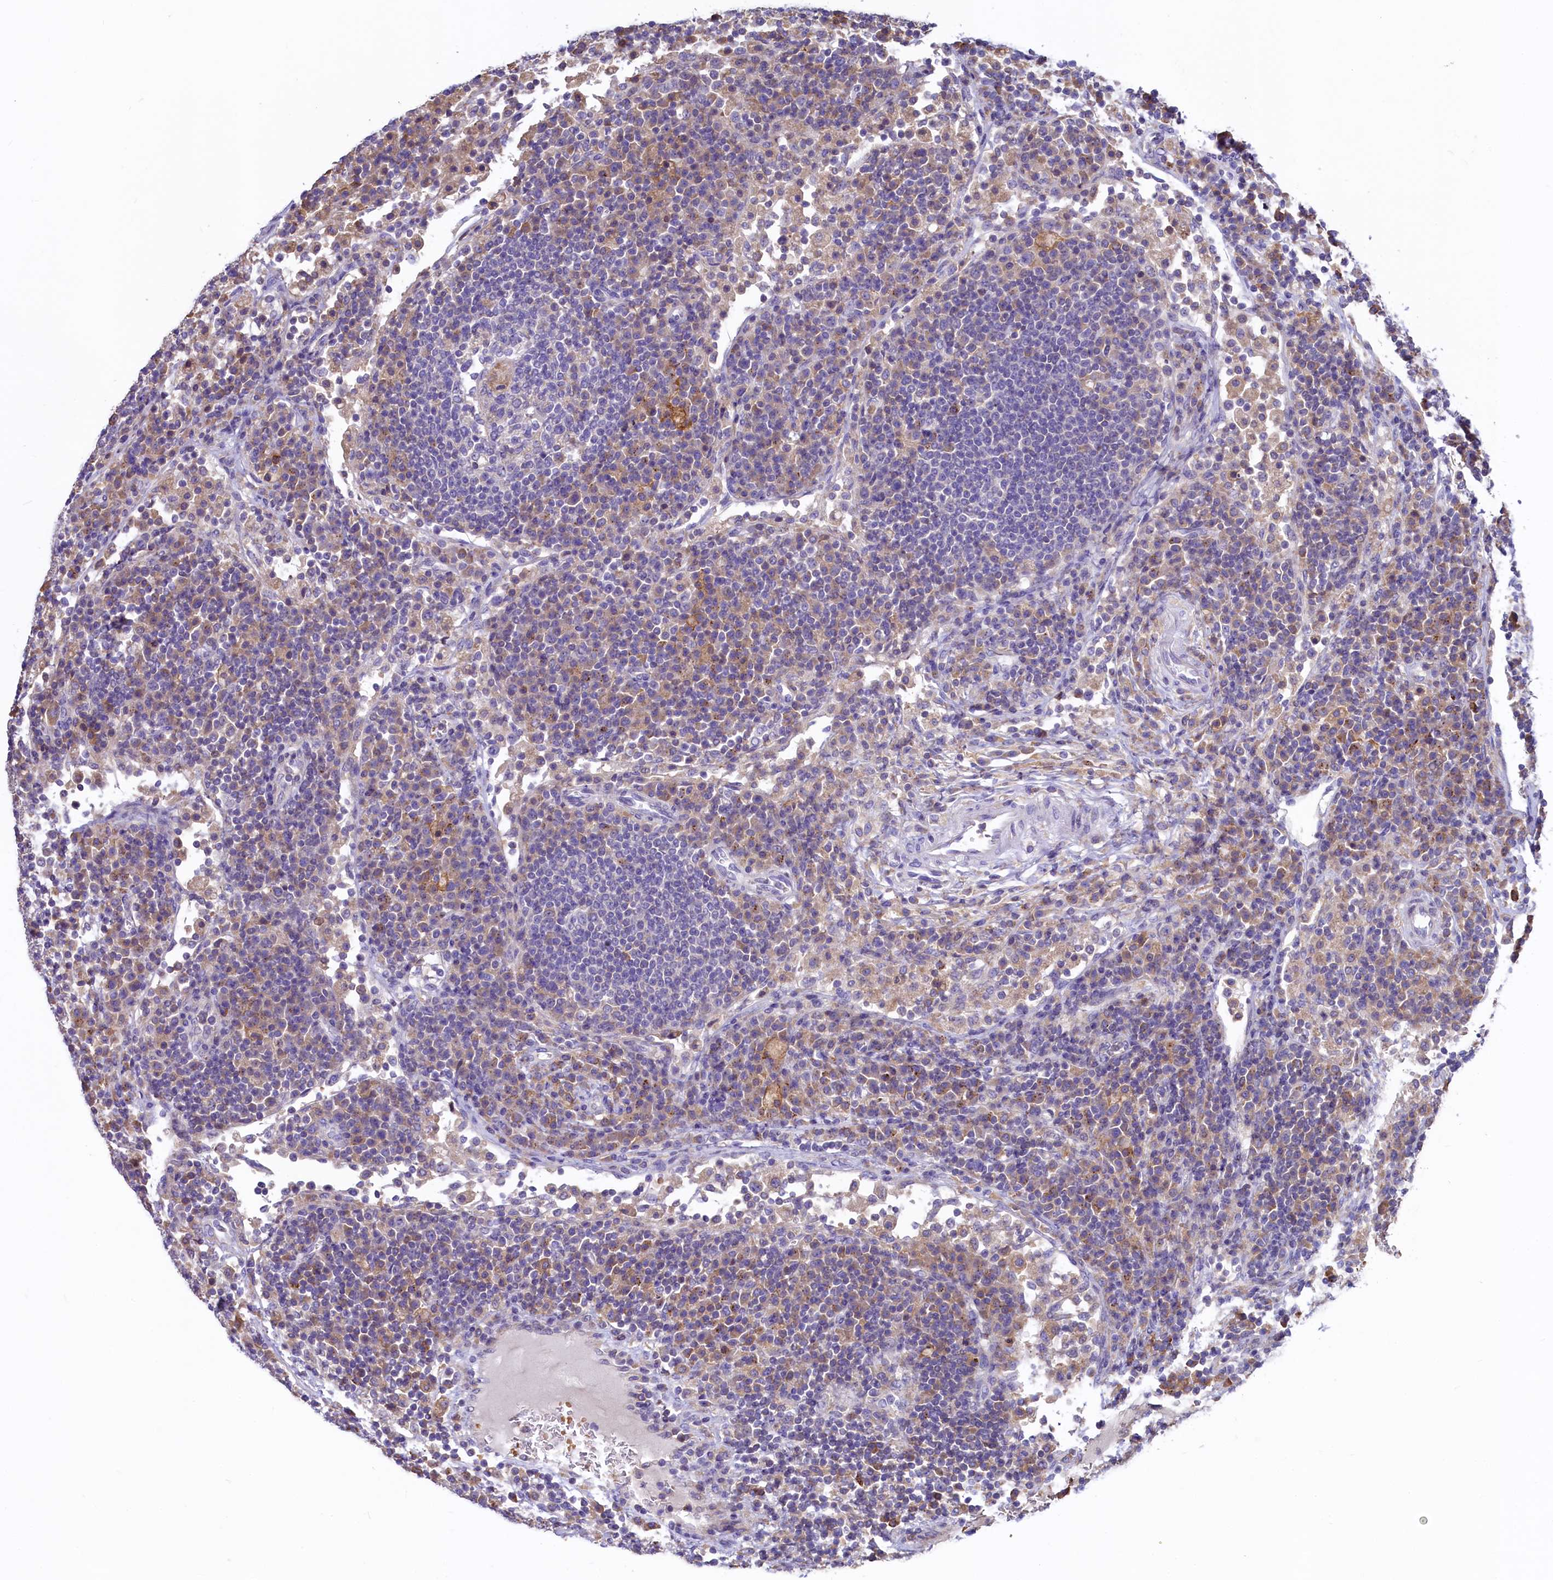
{"staining": {"intensity": "negative", "quantity": "none", "location": "none"}, "tissue": "lymph node", "cell_type": "Germinal center cells", "image_type": "normal", "snomed": [{"axis": "morphology", "description": "Normal tissue, NOS"}, {"axis": "topography", "description": "Lymph node"}], "caption": "The immunohistochemistry image has no significant expression in germinal center cells of lymph node.", "gene": "HPS6", "patient": {"sex": "female", "age": 53}}